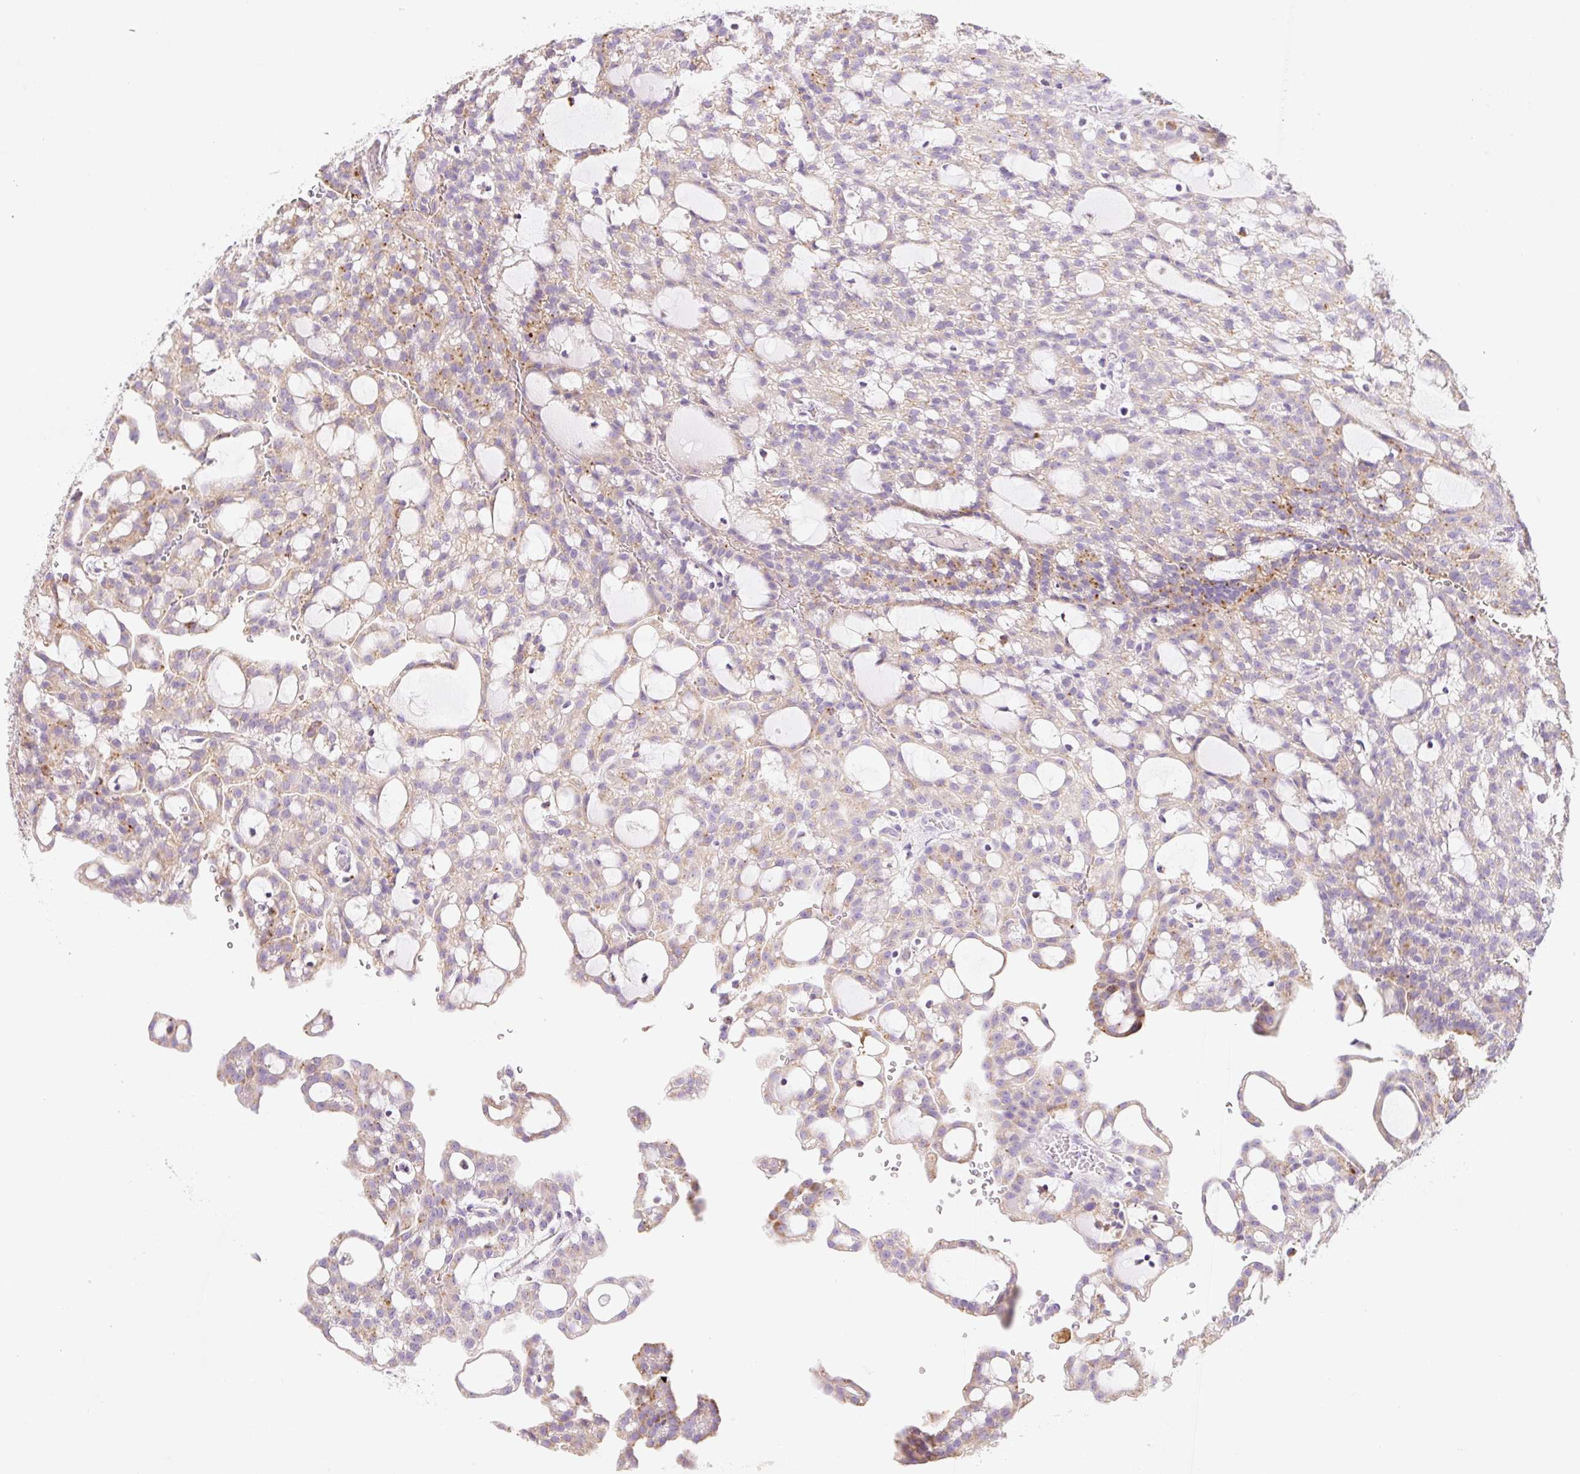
{"staining": {"intensity": "moderate", "quantity": "<25%", "location": "cytoplasmic/membranous"}, "tissue": "renal cancer", "cell_type": "Tumor cells", "image_type": "cancer", "snomed": [{"axis": "morphology", "description": "Adenocarcinoma, NOS"}, {"axis": "topography", "description": "Kidney"}], "caption": "A low amount of moderate cytoplasmic/membranous expression is present in about <25% of tumor cells in renal adenocarcinoma tissue. (DAB (3,3'-diaminobenzidine) IHC, brown staining for protein, blue staining for nuclei).", "gene": "CLEC3A", "patient": {"sex": "male", "age": 63}}